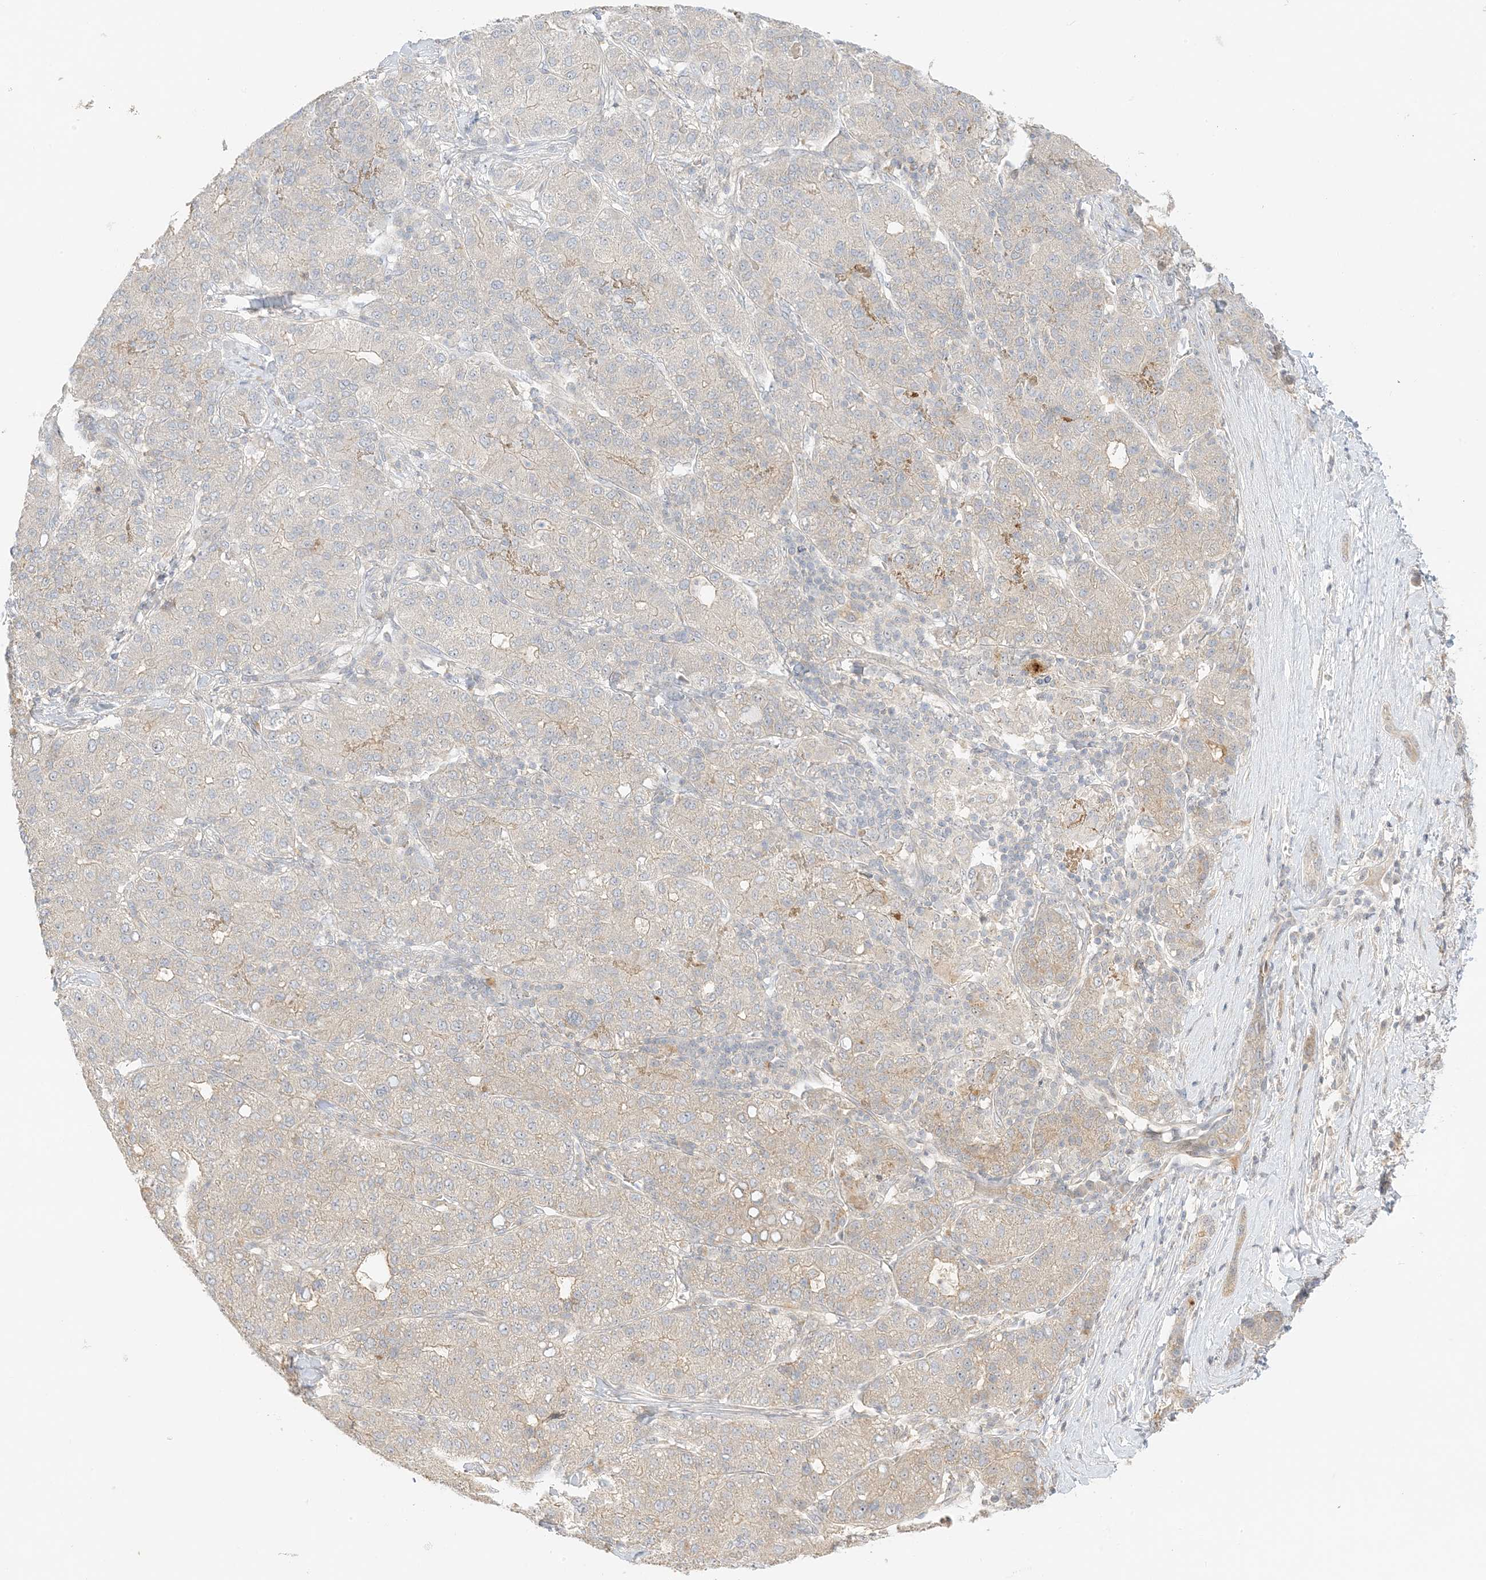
{"staining": {"intensity": "negative", "quantity": "none", "location": "none"}, "tissue": "liver cancer", "cell_type": "Tumor cells", "image_type": "cancer", "snomed": [{"axis": "morphology", "description": "Carcinoma, Hepatocellular, NOS"}, {"axis": "topography", "description": "Liver"}], "caption": "This is a image of immunohistochemistry (IHC) staining of liver cancer (hepatocellular carcinoma), which shows no positivity in tumor cells.", "gene": "ETAA1", "patient": {"sex": "male", "age": 65}}